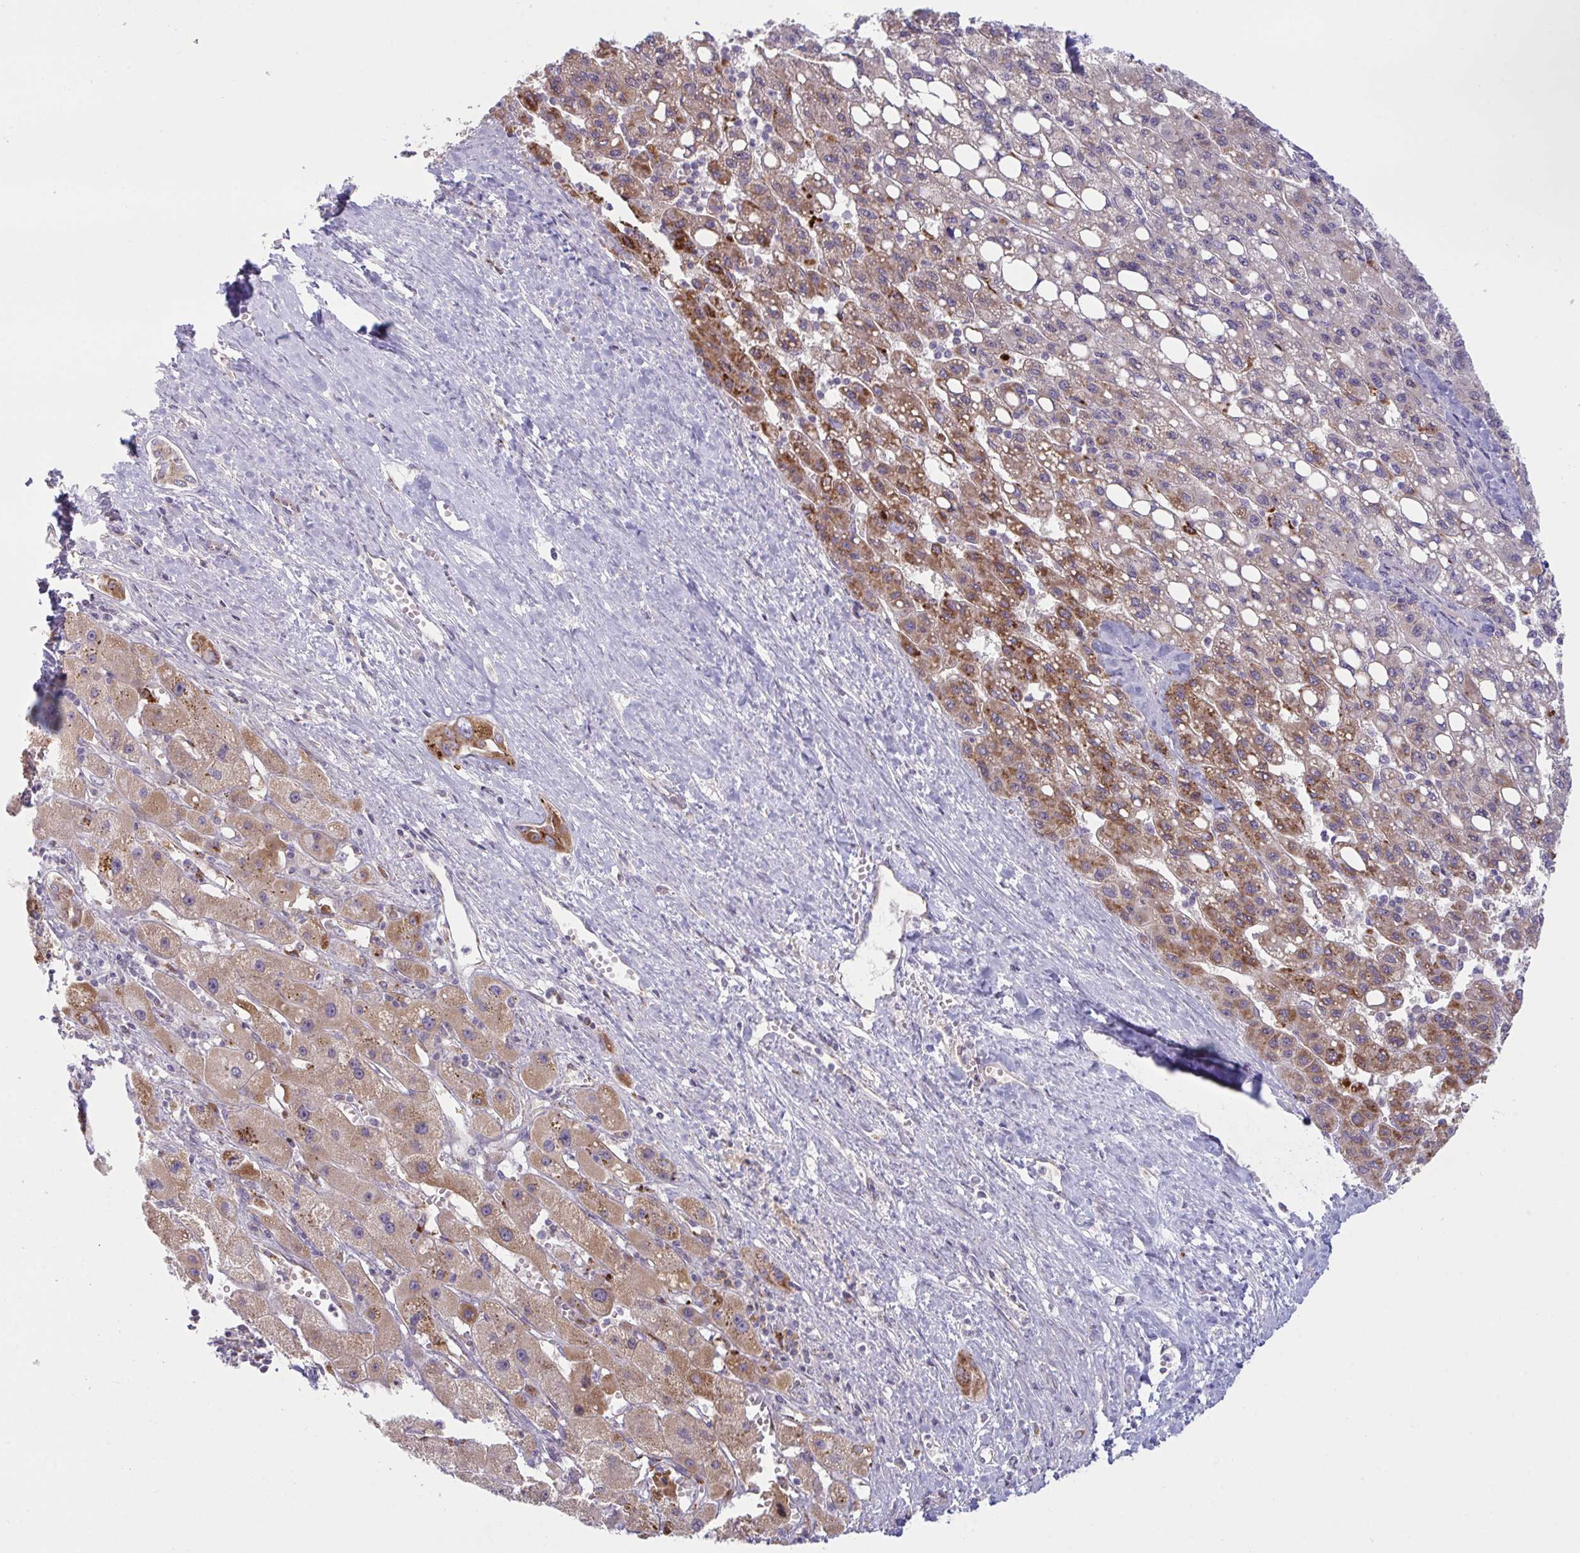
{"staining": {"intensity": "moderate", "quantity": ">75%", "location": "cytoplasmic/membranous"}, "tissue": "liver cancer", "cell_type": "Tumor cells", "image_type": "cancer", "snomed": [{"axis": "morphology", "description": "Carcinoma, Hepatocellular, NOS"}, {"axis": "topography", "description": "Liver"}], "caption": "There is medium levels of moderate cytoplasmic/membranous positivity in tumor cells of liver hepatocellular carcinoma, as demonstrated by immunohistochemical staining (brown color).", "gene": "XAF1", "patient": {"sex": "female", "age": 82}}